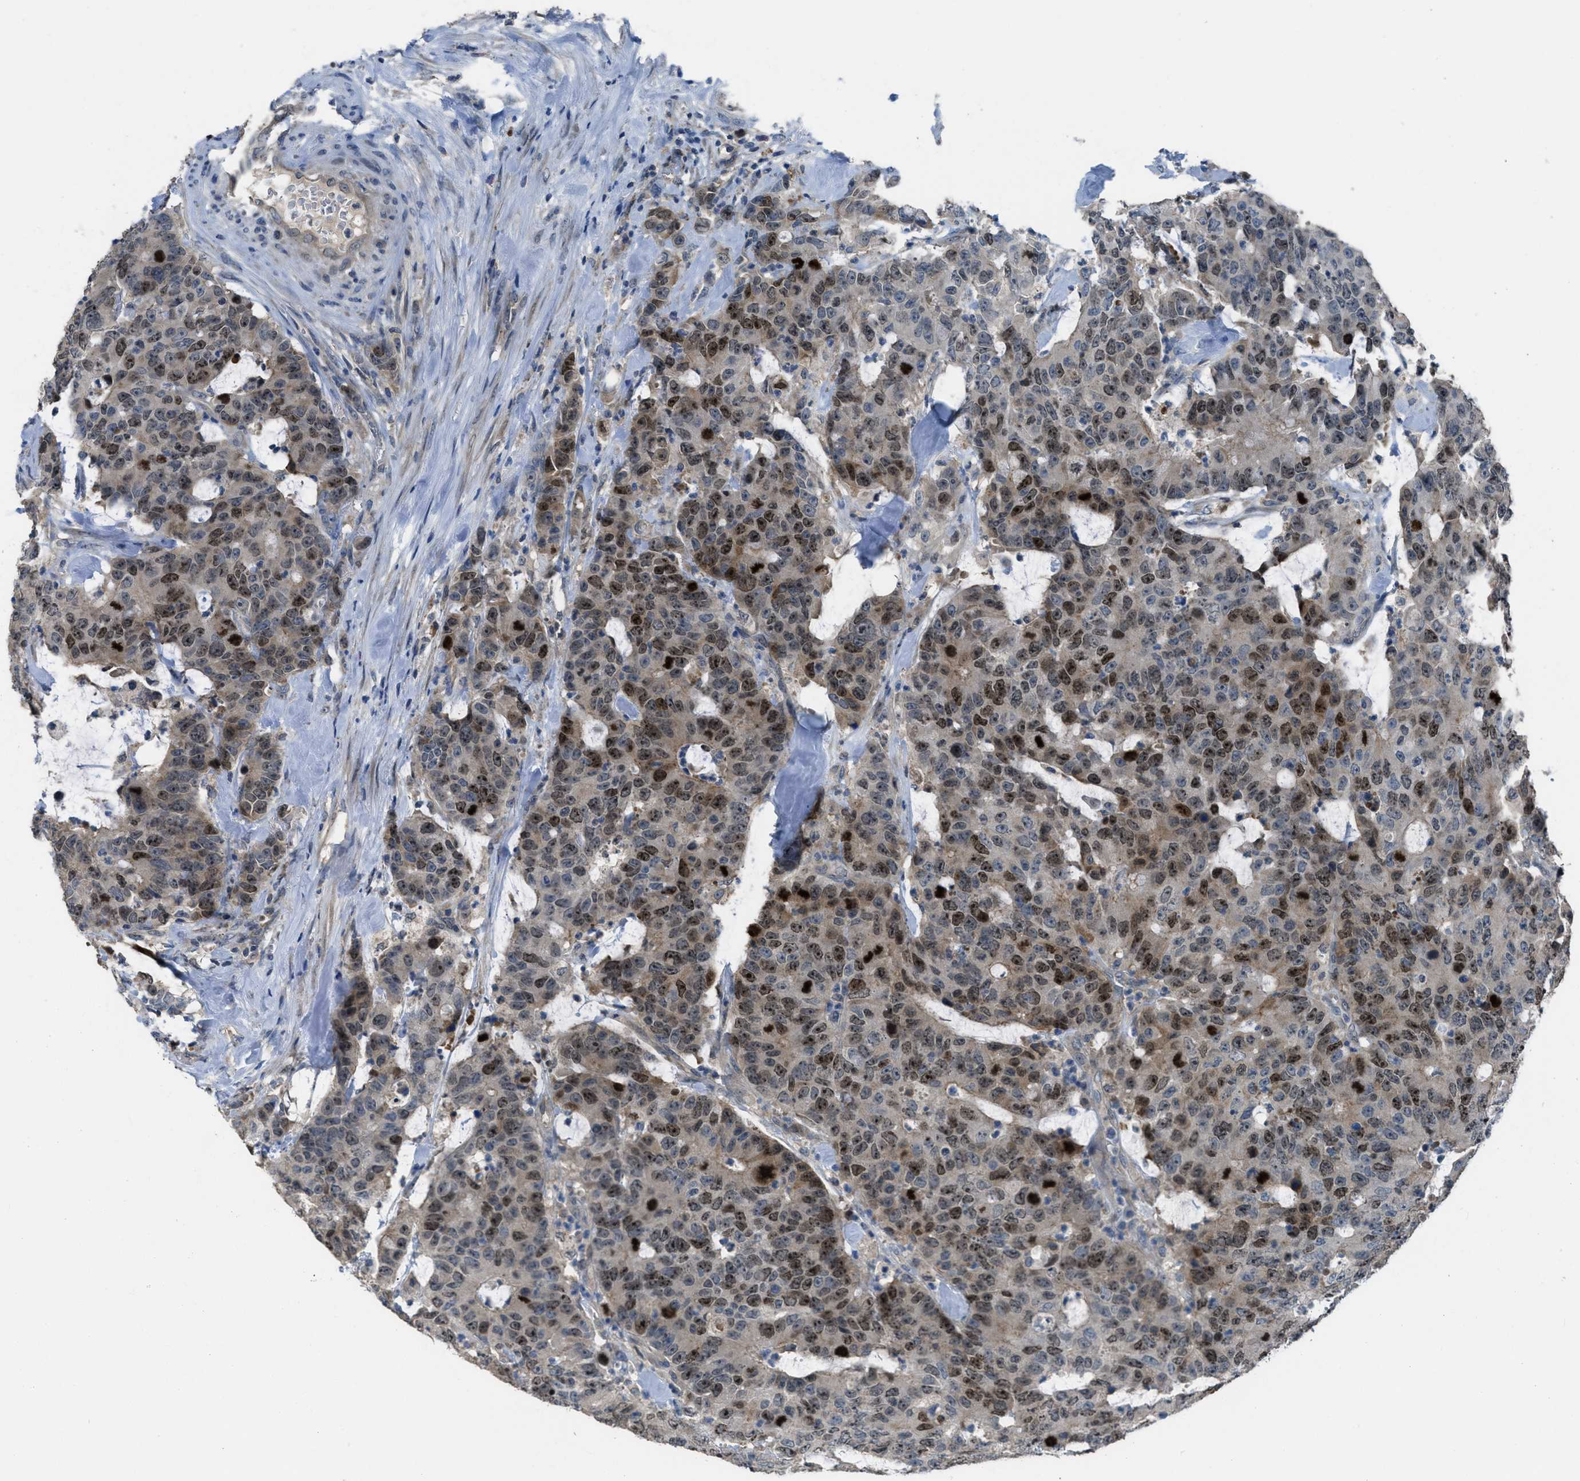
{"staining": {"intensity": "moderate", "quantity": ">75%", "location": "nuclear"}, "tissue": "colorectal cancer", "cell_type": "Tumor cells", "image_type": "cancer", "snomed": [{"axis": "morphology", "description": "Adenocarcinoma, NOS"}, {"axis": "topography", "description": "Colon"}], "caption": "This histopathology image demonstrates immunohistochemistry (IHC) staining of human adenocarcinoma (colorectal), with medium moderate nuclear positivity in about >75% of tumor cells.", "gene": "MIS18A", "patient": {"sex": "female", "age": 86}}